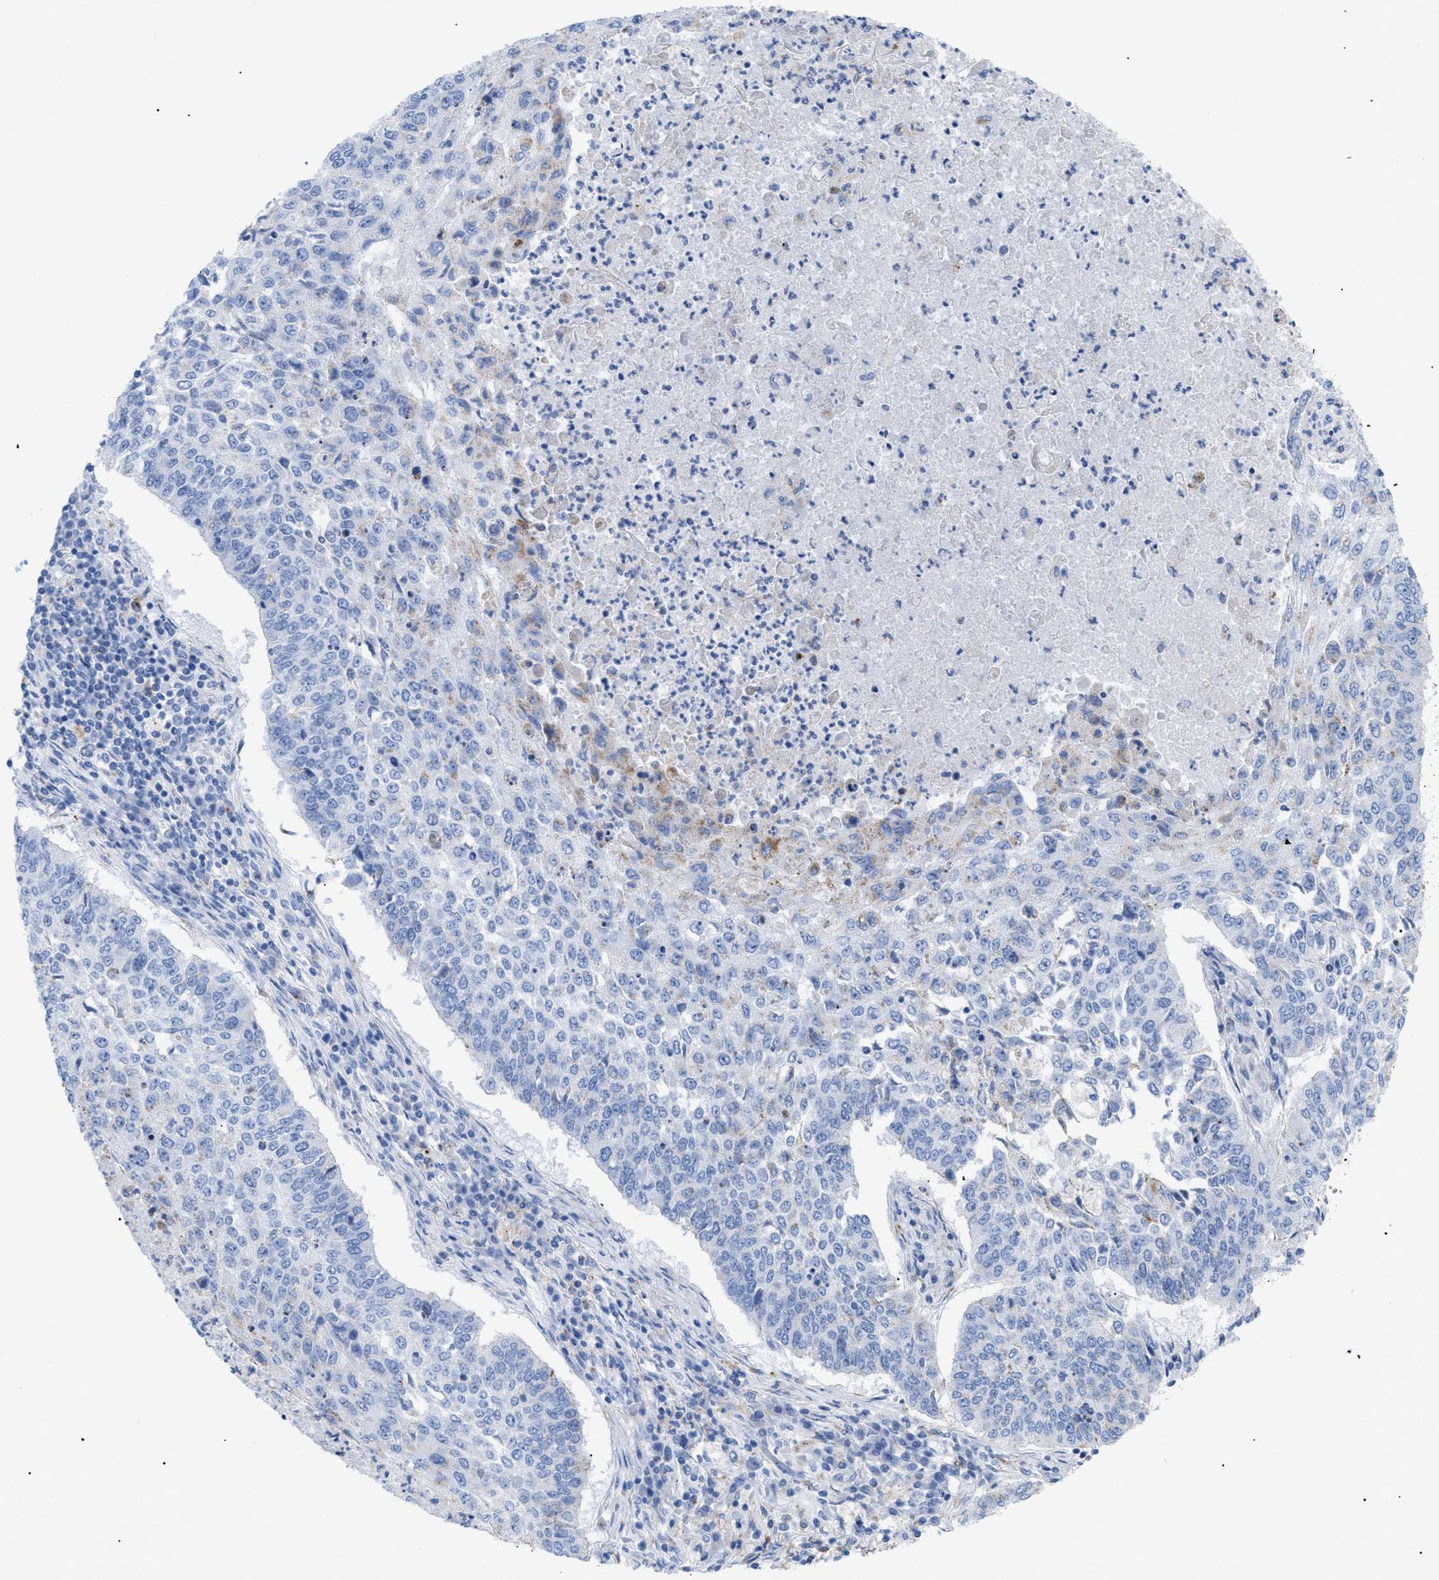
{"staining": {"intensity": "negative", "quantity": "none", "location": "none"}, "tissue": "lung cancer", "cell_type": "Tumor cells", "image_type": "cancer", "snomed": [{"axis": "morphology", "description": "Normal tissue, NOS"}, {"axis": "morphology", "description": "Squamous cell carcinoma, NOS"}, {"axis": "topography", "description": "Cartilage tissue"}, {"axis": "topography", "description": "Bronchus"}, {"axis": "topography", "description": "Lung"}], "caption": "Protein analysis of squamous cell carcinoma (lung) demonstrates no significant expression in tumor cells. The staining was performed using DAB to visualize the protein expression in brown, while the nuclei were stained in blue with hematoxylin (Magnification: 20x).", "gene": "DRAM2", "patient": {"sex": "female", "age": 49}}